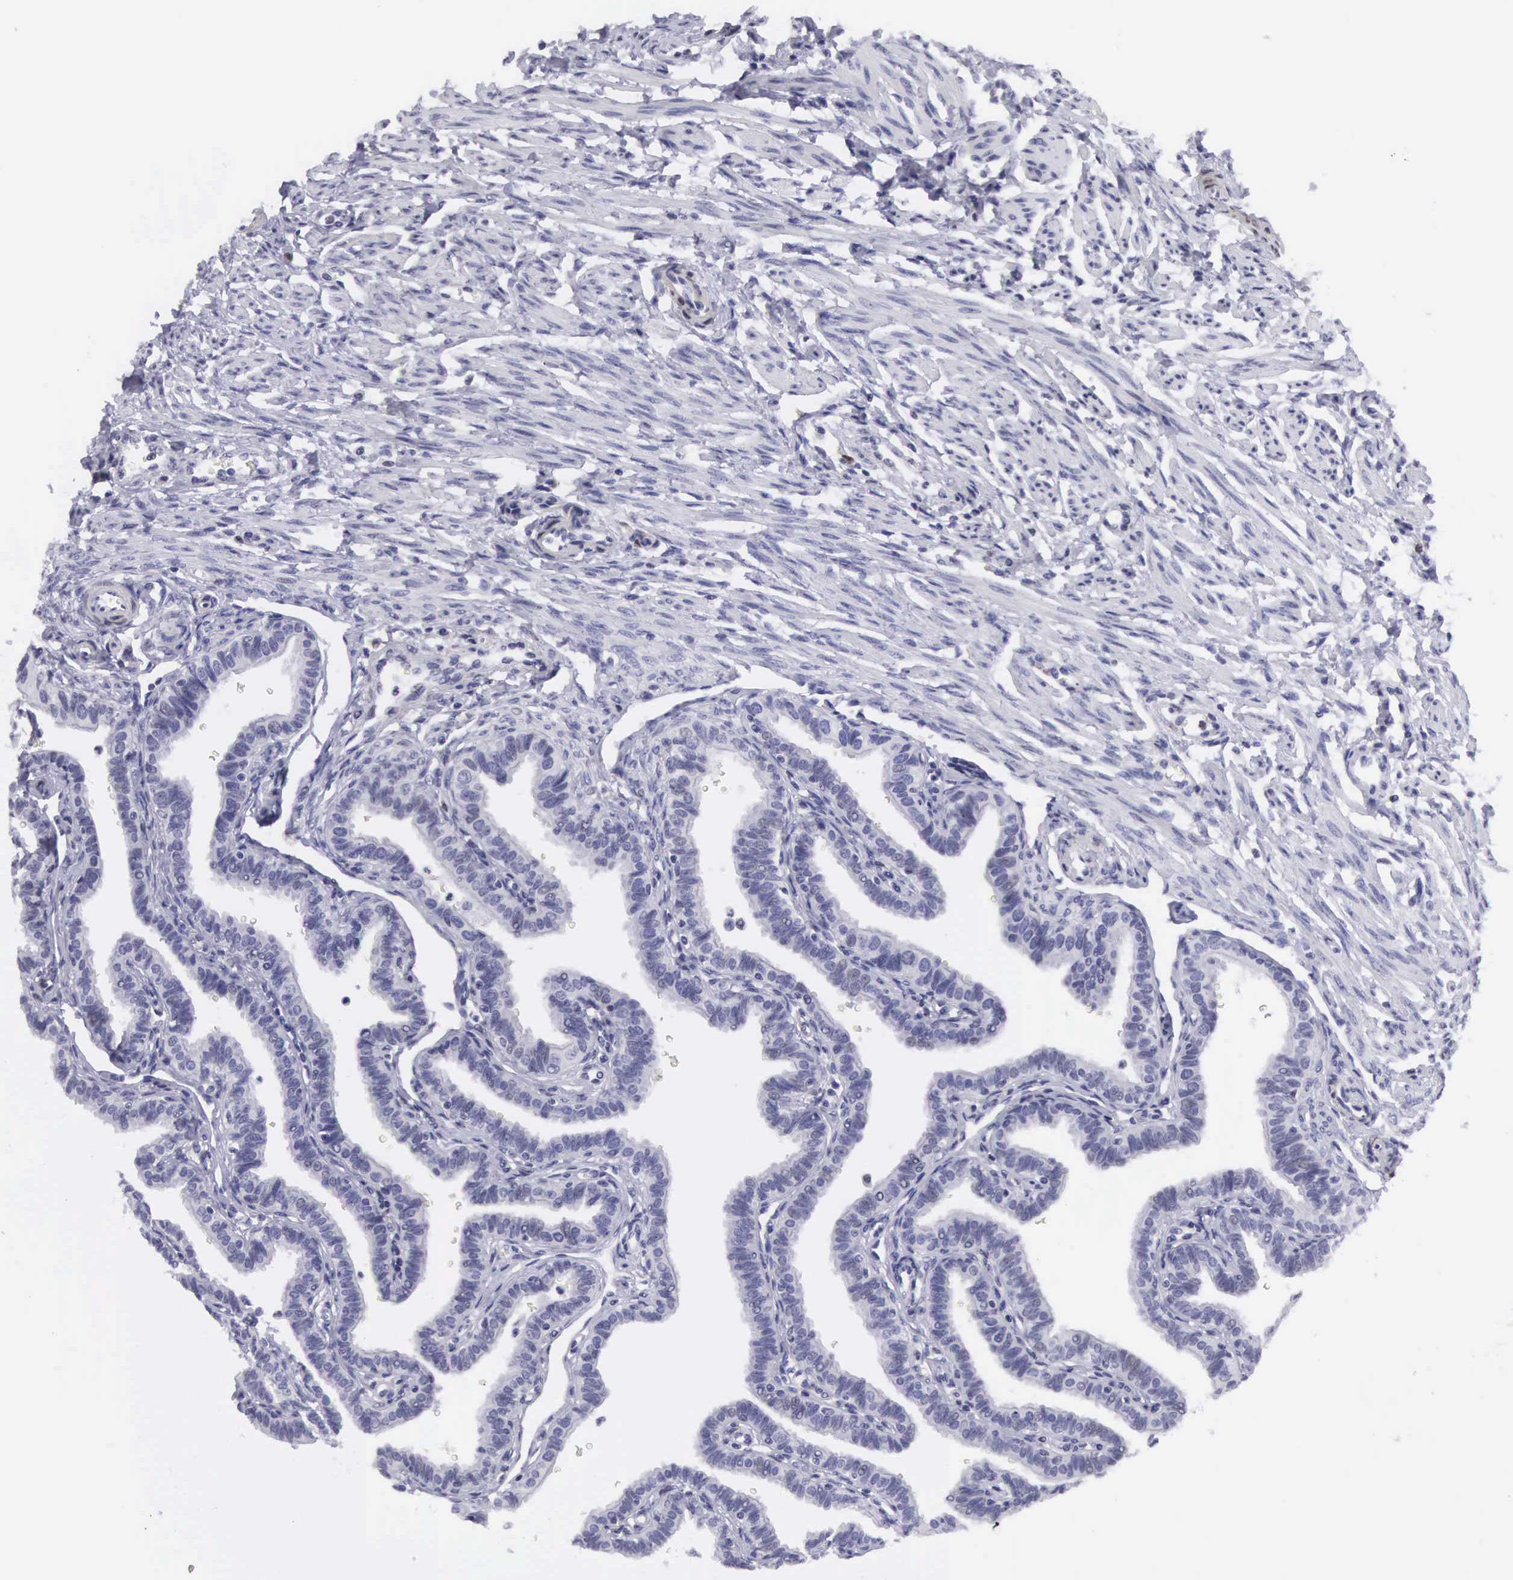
{"staining": {"intensity": "negative", "quantity": "none", "location": "none"}, "tissue": "fallopian tube", "cell_type": "Glandular cells", "image_type": "normal", "snomed": [{"axis": "morphology", "description": "Normal tissue, NOS"}, {"axis": "topography", "description": "Fallopian tube"}], "caption": "Immunohistochemical staining of benign fallopian tube exhibits no significant expression in glandular cells. (Brightfield microscopy of DAB (3,3'-diaminobenzidine) immunohistochemistry at high magnification).", "gene": "ETV6", "patient": {"sex": "female", "age": 32}}